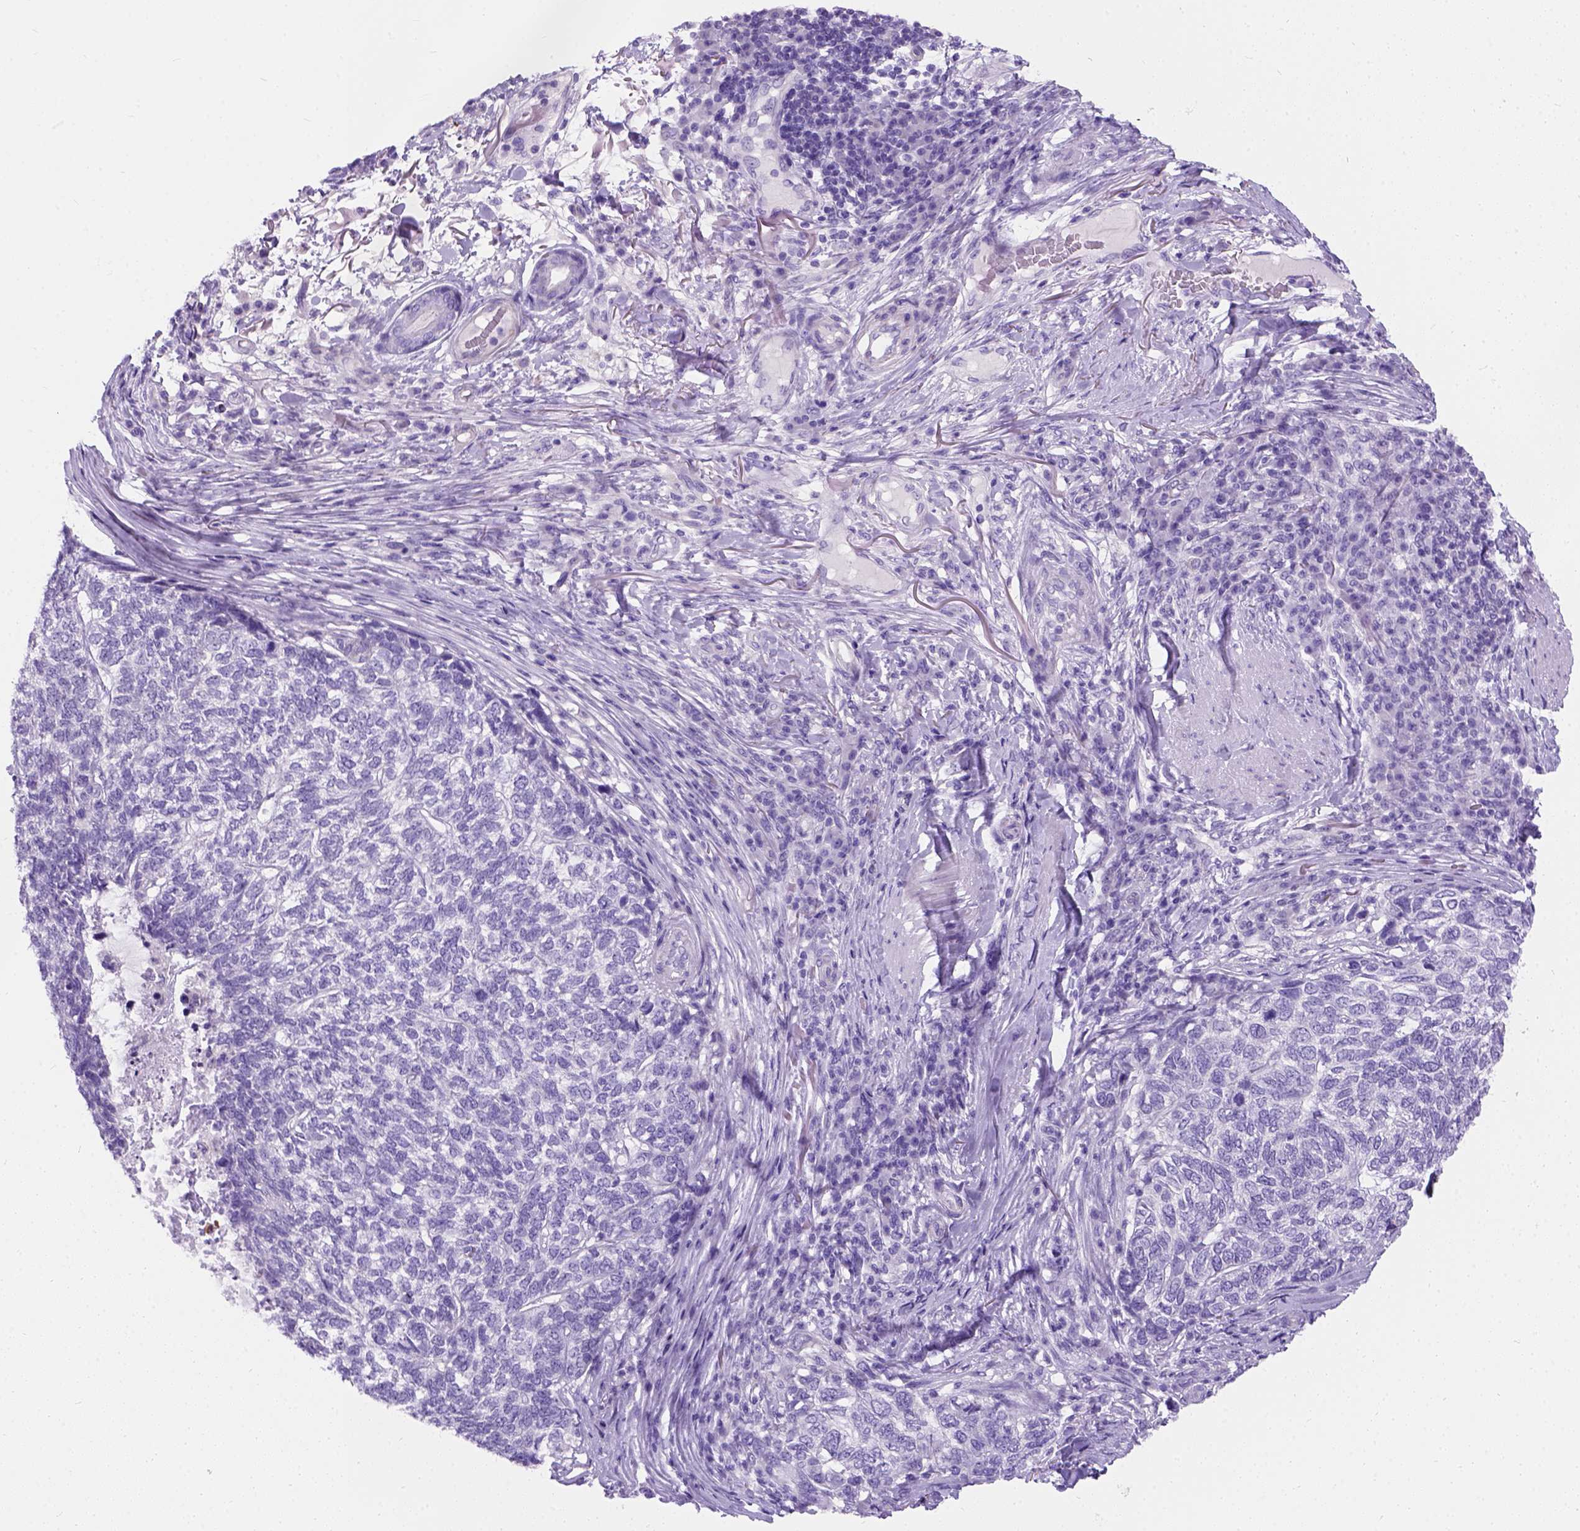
{"staining": {"intensity": "negative", "quantity": "none", "location": "none"}, "tissue": "skin cancer", "cell_type": "Tumor cells", "image_type": "cancer", "snomed": [{"axis": "morphology", "description": "Basal cell carcinoma"}, {"axis": "topography", "description": "Skin"}], "caption": "Skin cancer (basal cell carcinoma) was stained to show a protein in brown. There is no significant positivity in tumor cells. The staining is performed using DAB (3,3'-diaminobenzidine) brown chromogen with nuclei counter-stained in using hematoxylin.", "gene": "C7orf57", "patient": {"sex": "female", "age": 65}}